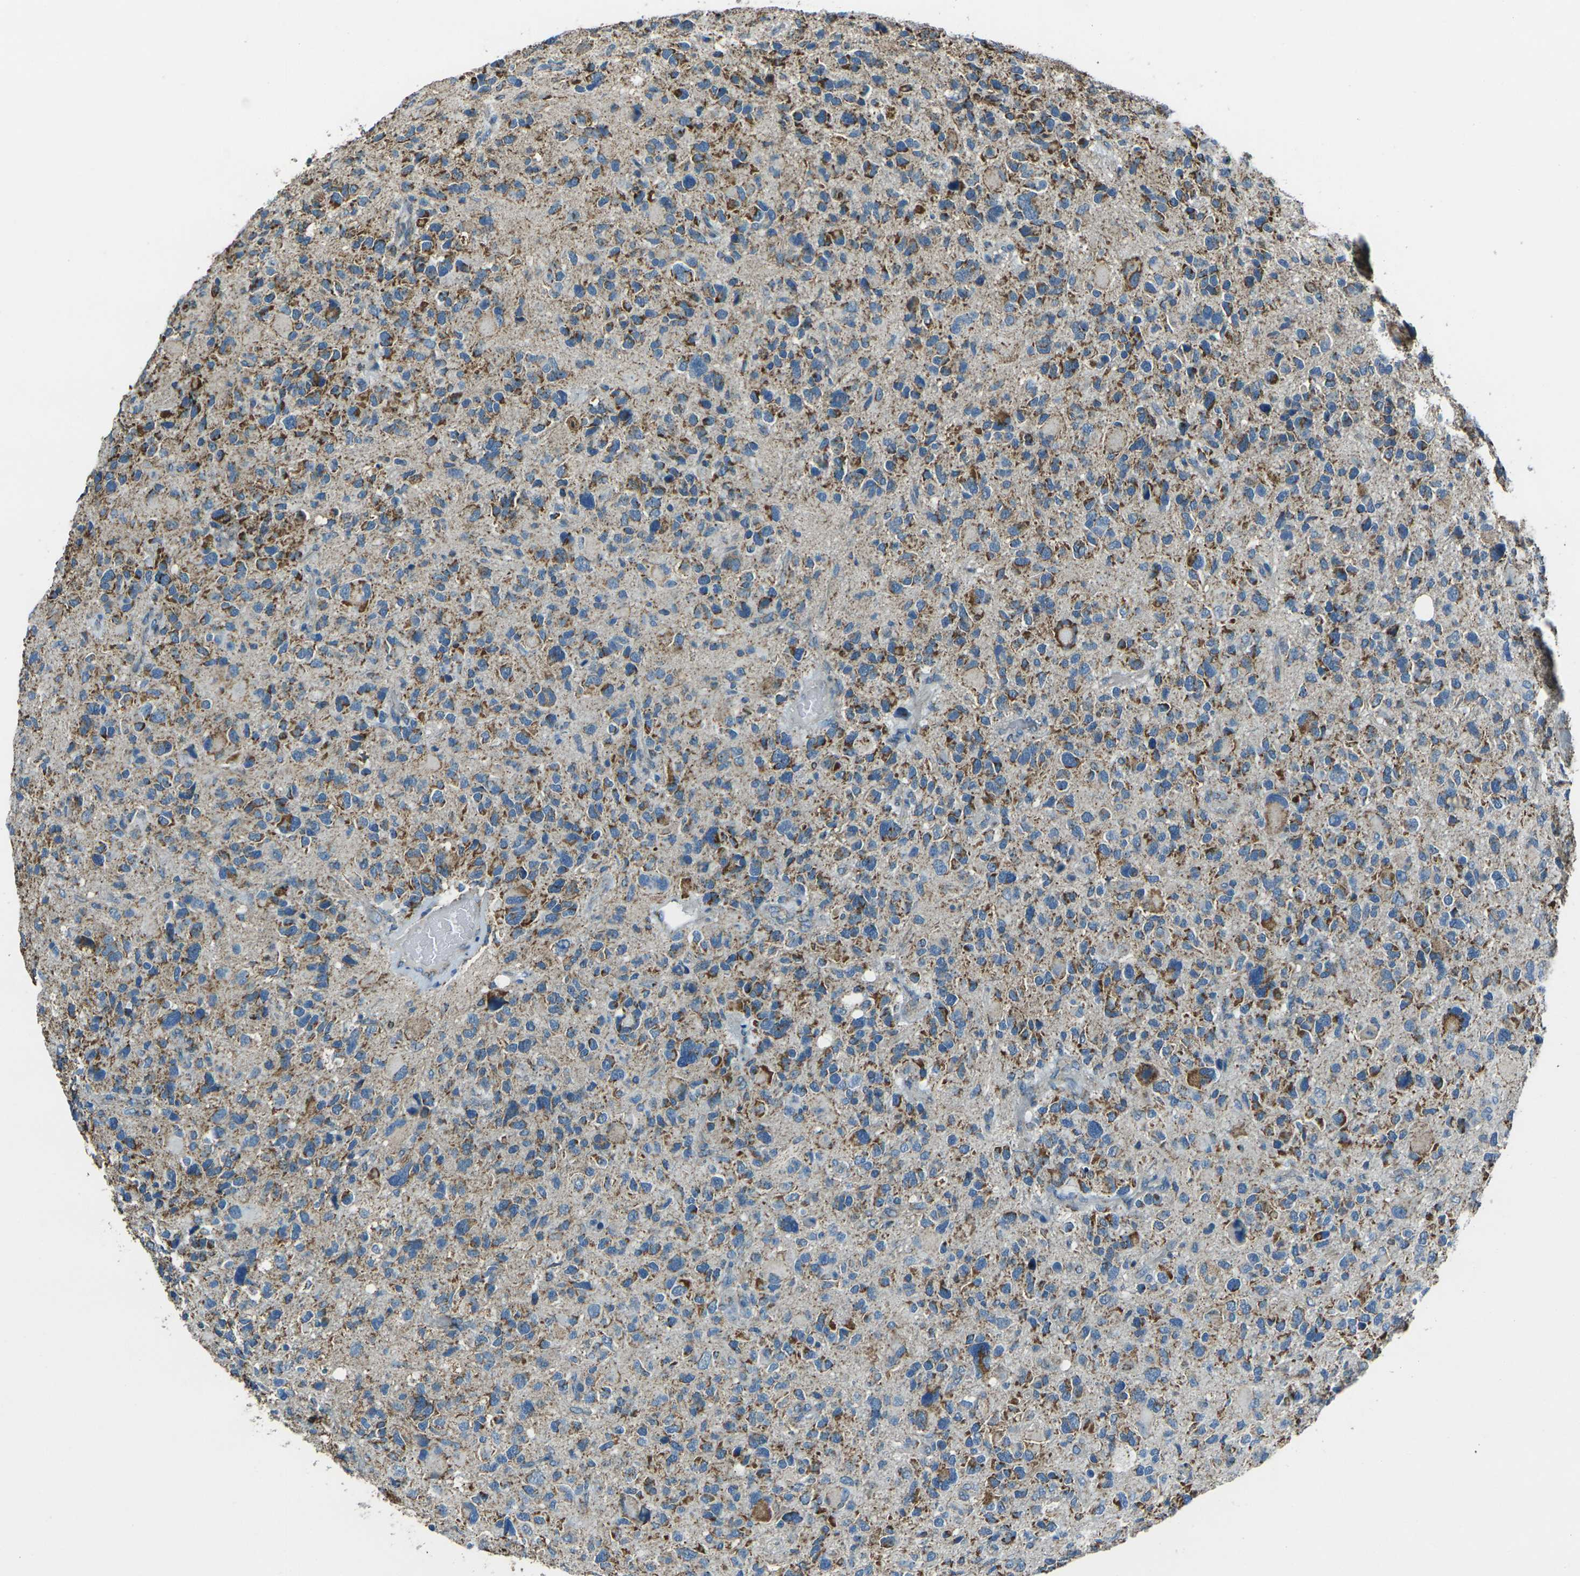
{"staining": {"intensity": "strong", "quantity": "25%-75%", "location": "cytoplasmic/membranous"}, "tissue": "glioma", "cell_type": "Tumor cells", "image_type": "cancer", "snomed": [{"axis": "morphology", "description": "Glioma, malignant, High grade"}, {"axis": "topography", "description": "Brain"}], "caption": "Strong cytoplasmic/membranous protein staining is seen in about 25%-75% of tumor cells in malignant glioma (high-grade).", "gene": "IRF3", "patient": {"sex": "male", "age": 48}}